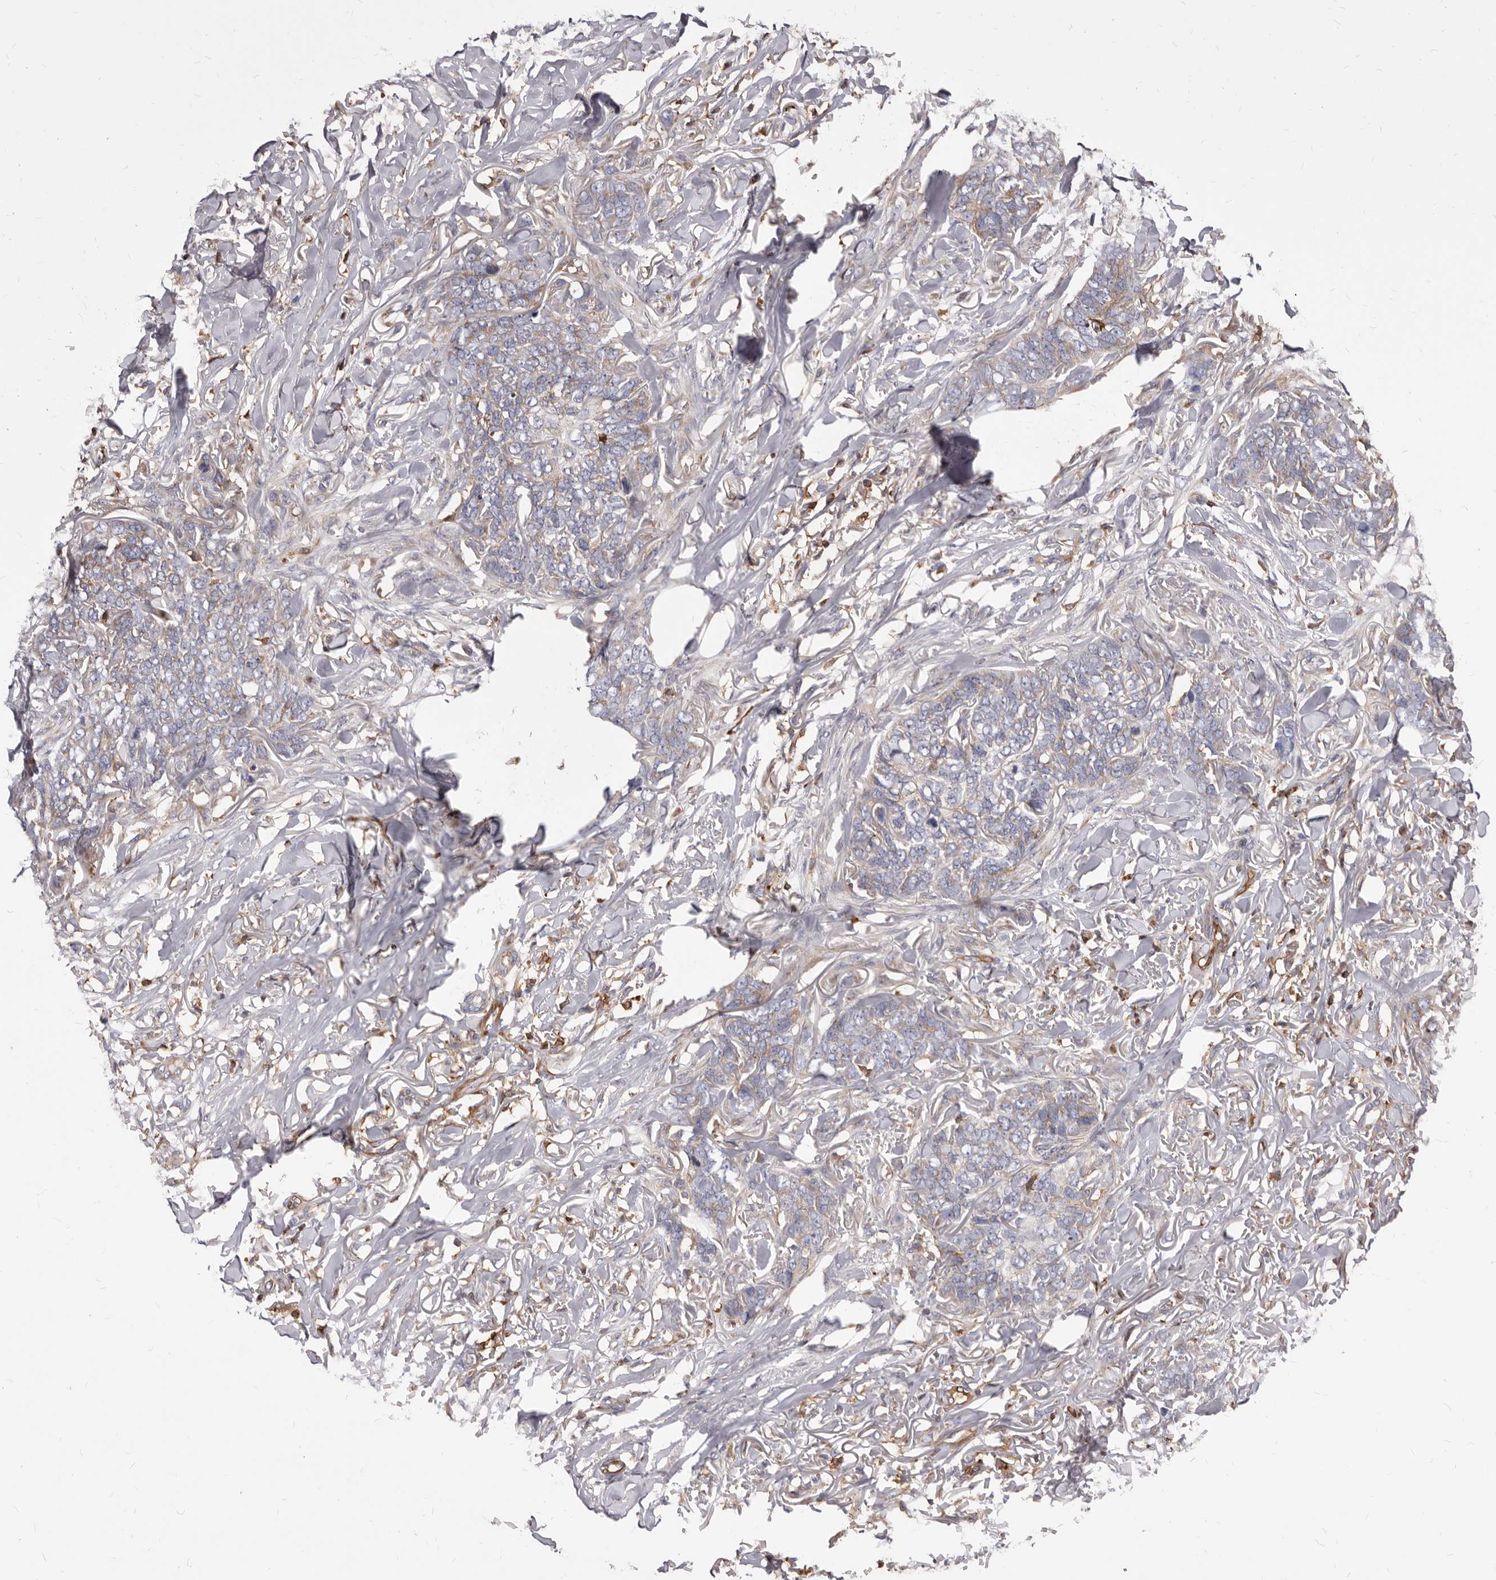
{"staining": {"intensity": "negative", "quantity": "none", "location": "none"}, "tissue": "skin cancer", "cell_type": "Tumor cells", "image_type": "cancer", "snomed": [{"axis": "morphology", "description": "Normal tissue, NOS"}, {"axis": "morphology", "description": "Basal cell carcinoma"}, {"axis": "topography", "description": "Skin"}], "caption": "Skin basal cell carcinoma stained for a protein using immunohistochemistry reveals no expression tumor cells.", "gene": "NIBAN1", "patient": {"sex": "male", "age": 77}}